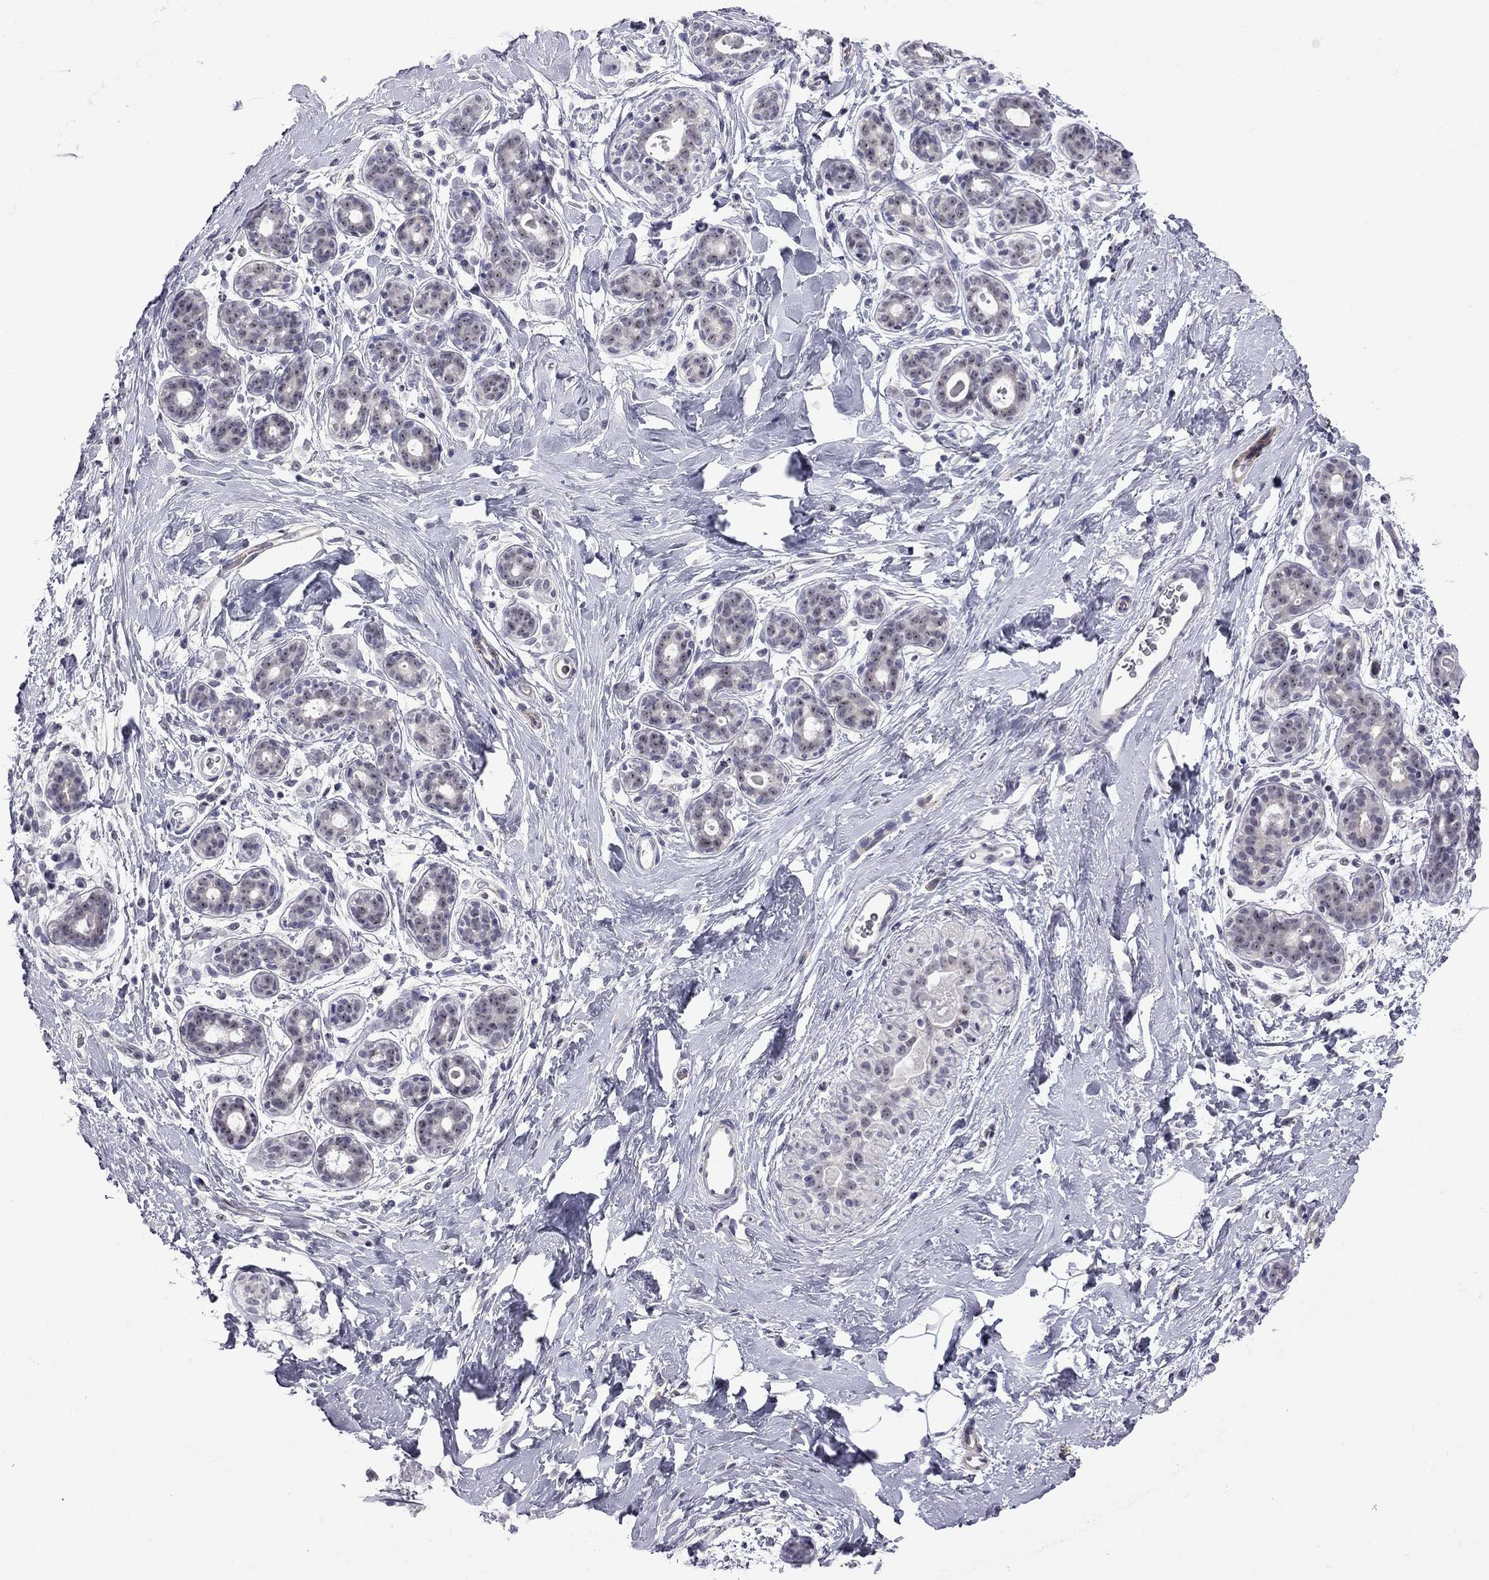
{"staining": {"intensity": "negative", "quantity": "none", "location": "none"}, "tissue": "breast", "cell_type": "Adipocytes", "image_type": "normal", "snomed": [{"axis": "morphology", "description": "Normal tissue, NOS"}, {"axis": "topography", "description": "Breast"}], "caption": "Image shows no significant protein expression in adipocytes of benign breast. Nuclei are stained in blue.", "gene": "GSG1L", "patient": {"sex": "female", "age": 43}}